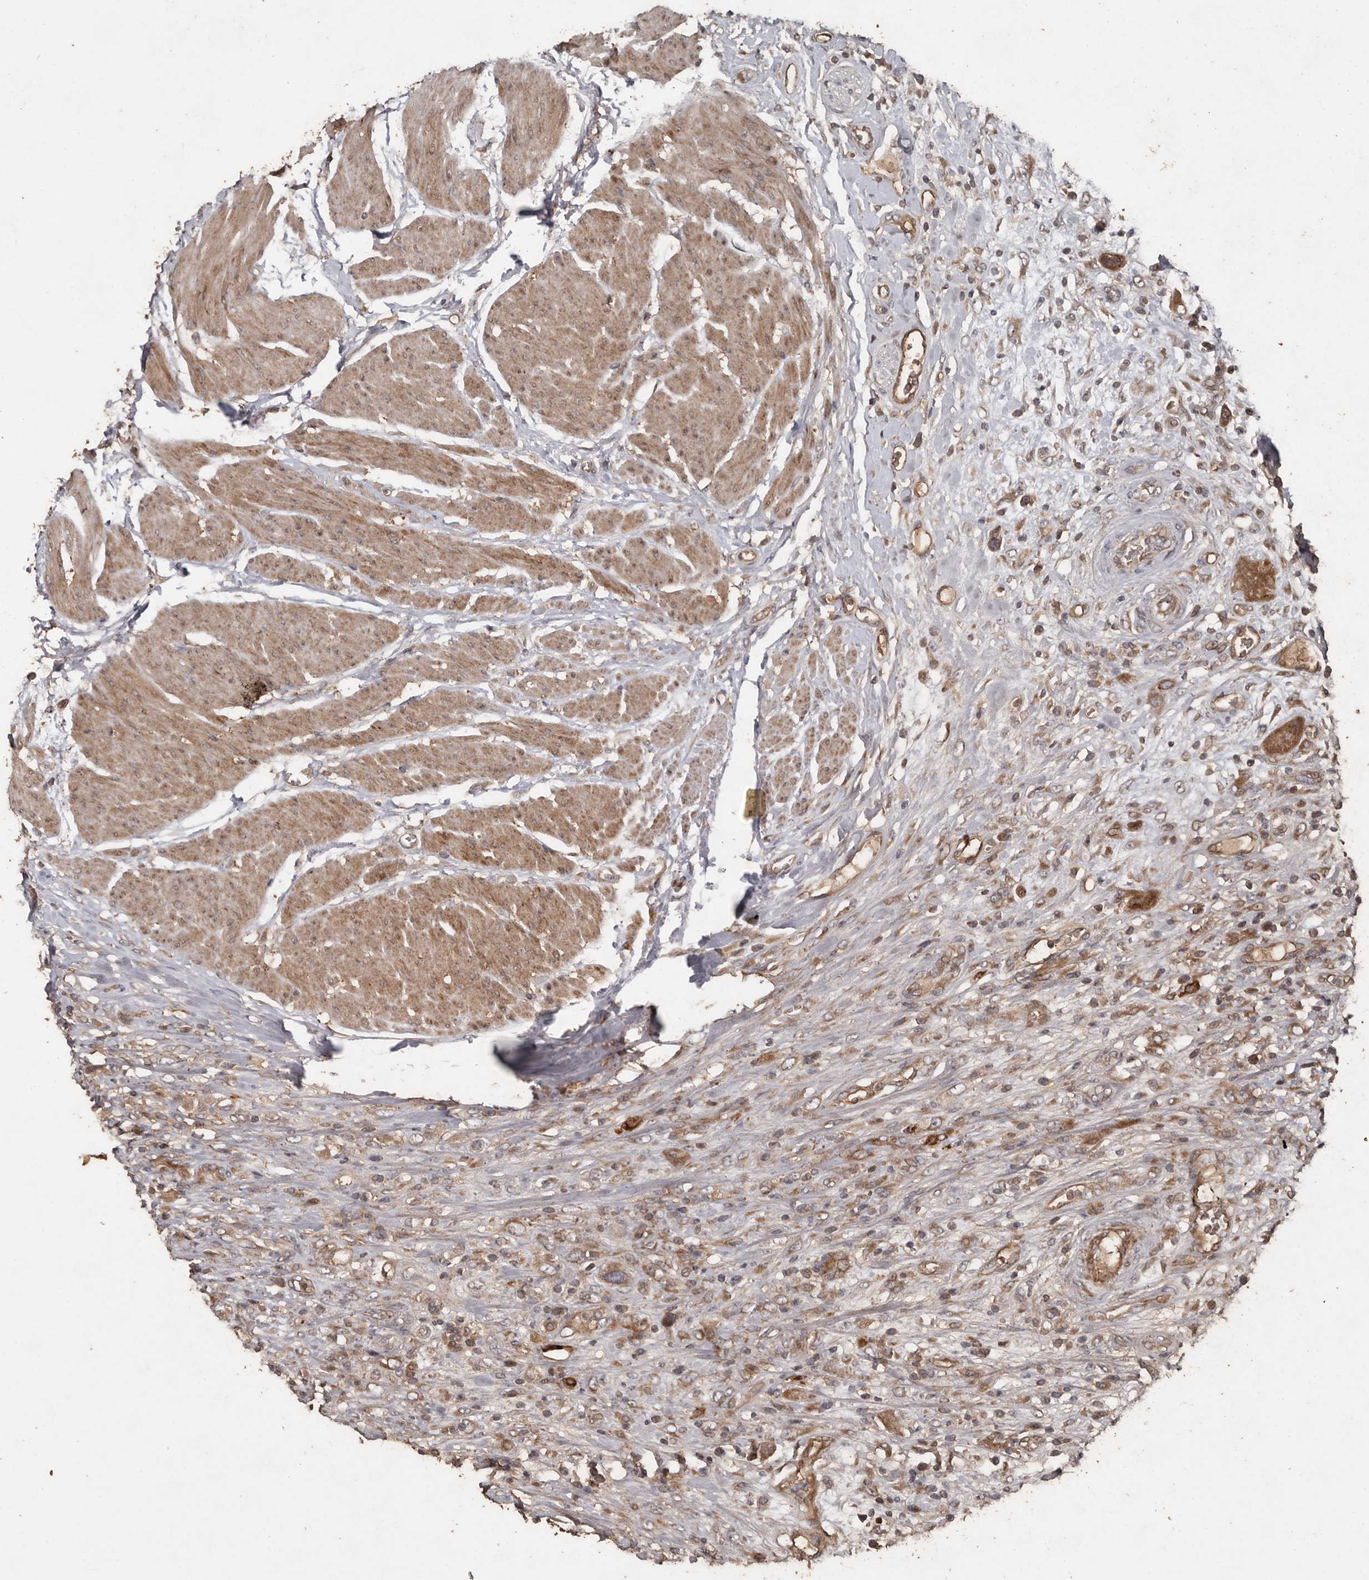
{"staining": {"intensity": "moderate", "quantity": ">75%", "location": "cytoplasmic/membranous"}, "tissue": "urothelial cancer", "cell_type": "Tumor cells", "image_type": "cancer", "snomed": [{"axis": "morphology", "description": "Urothelial carcinoma, High grade"}, {"axis": "topography", "description": "Urinary bladder"}], "caption": "Approximately >75% of tumor cells in urothelial cancer show moderate cytoplasmic/membranous protein positivity as visualized by brown immunohistochemical staining.", "gene": "RANBP17", "patient": {"sex": "male", "age": 50}}